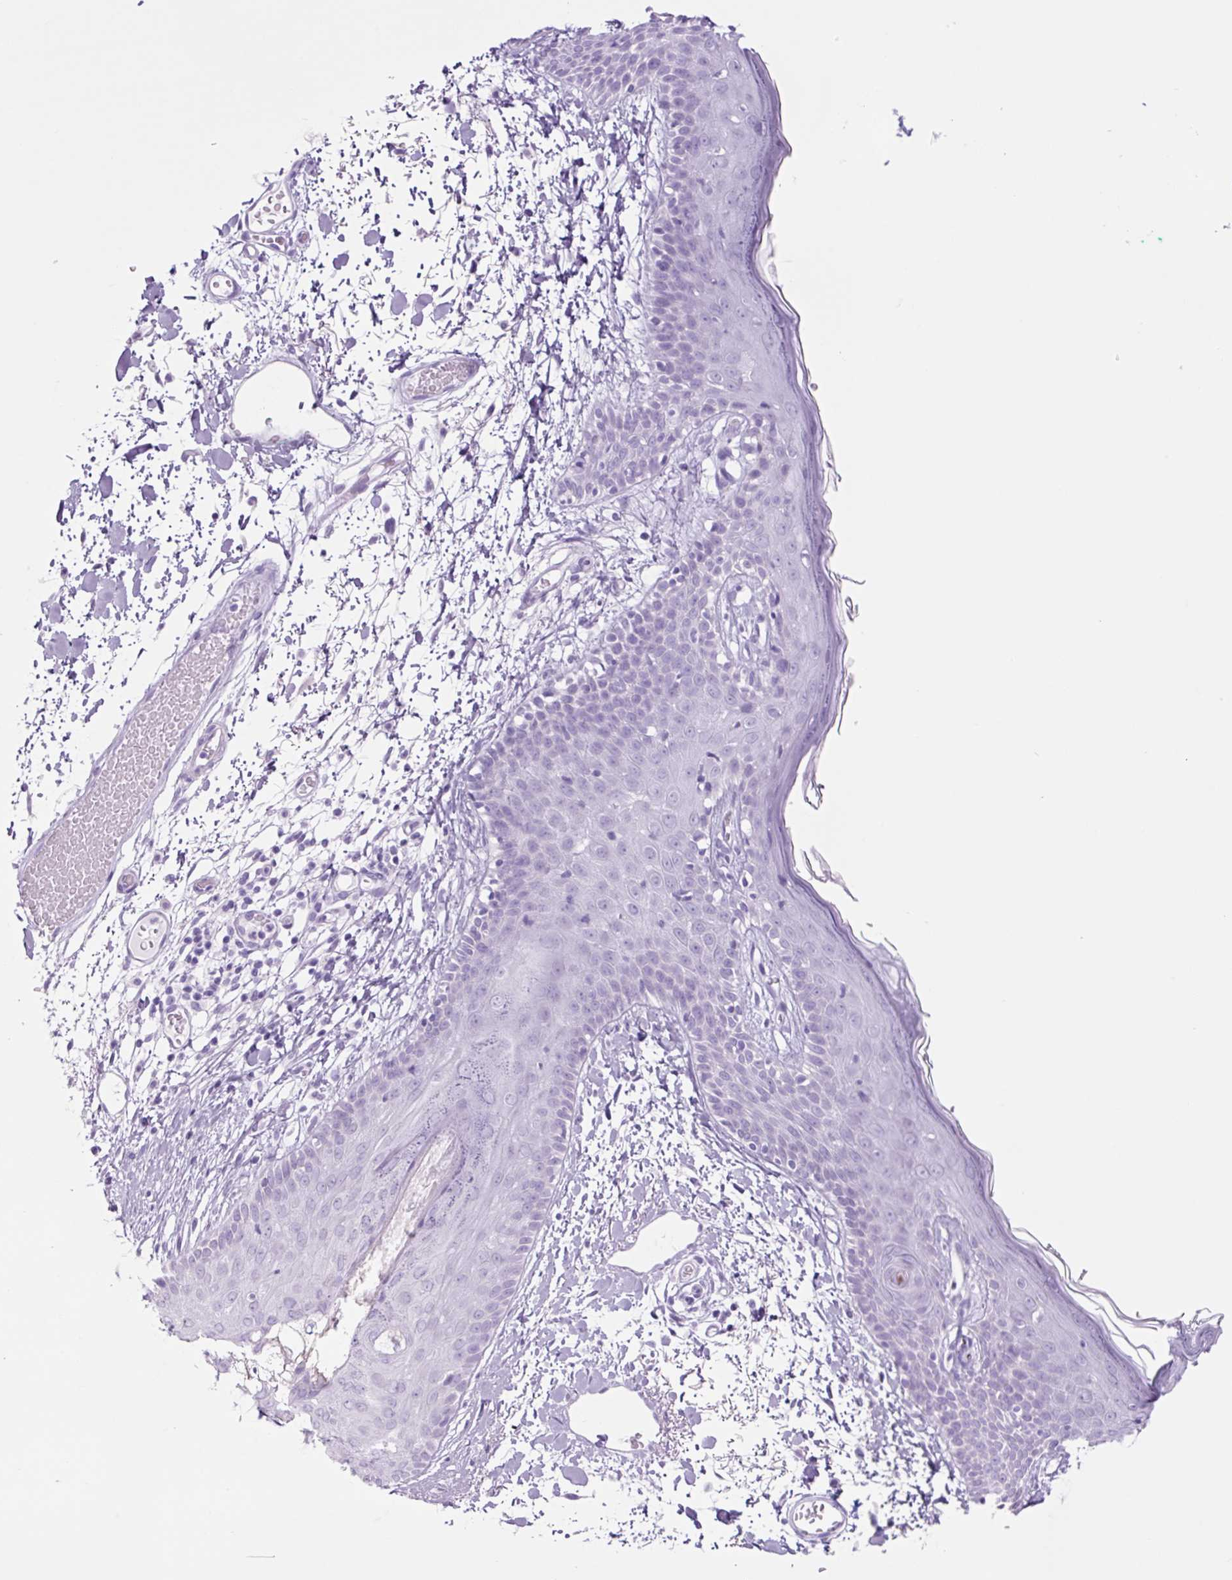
{"staining": {"intensity": "negative", "quantity": "none", "location": "none"}, "tissue": "skin", "cell_type": "Fibroblasts", "image_type": "normal", "snomed": [{"axis": "morphology", "description": "Normal tissue, NOS"}, {"axis": "topography", "description": "Skin"}], "caption": "There is no significant staining in fibroblasts of skin. Brightfield microscopy of immunohistochemistry (IHC) stained with DAB (3,3'-diaminobenzidine) (brown) and hematoxylin (blue), captured at high magnification.", "gene": "TFF2", "patient": {"sex": "male", "age": 79}}